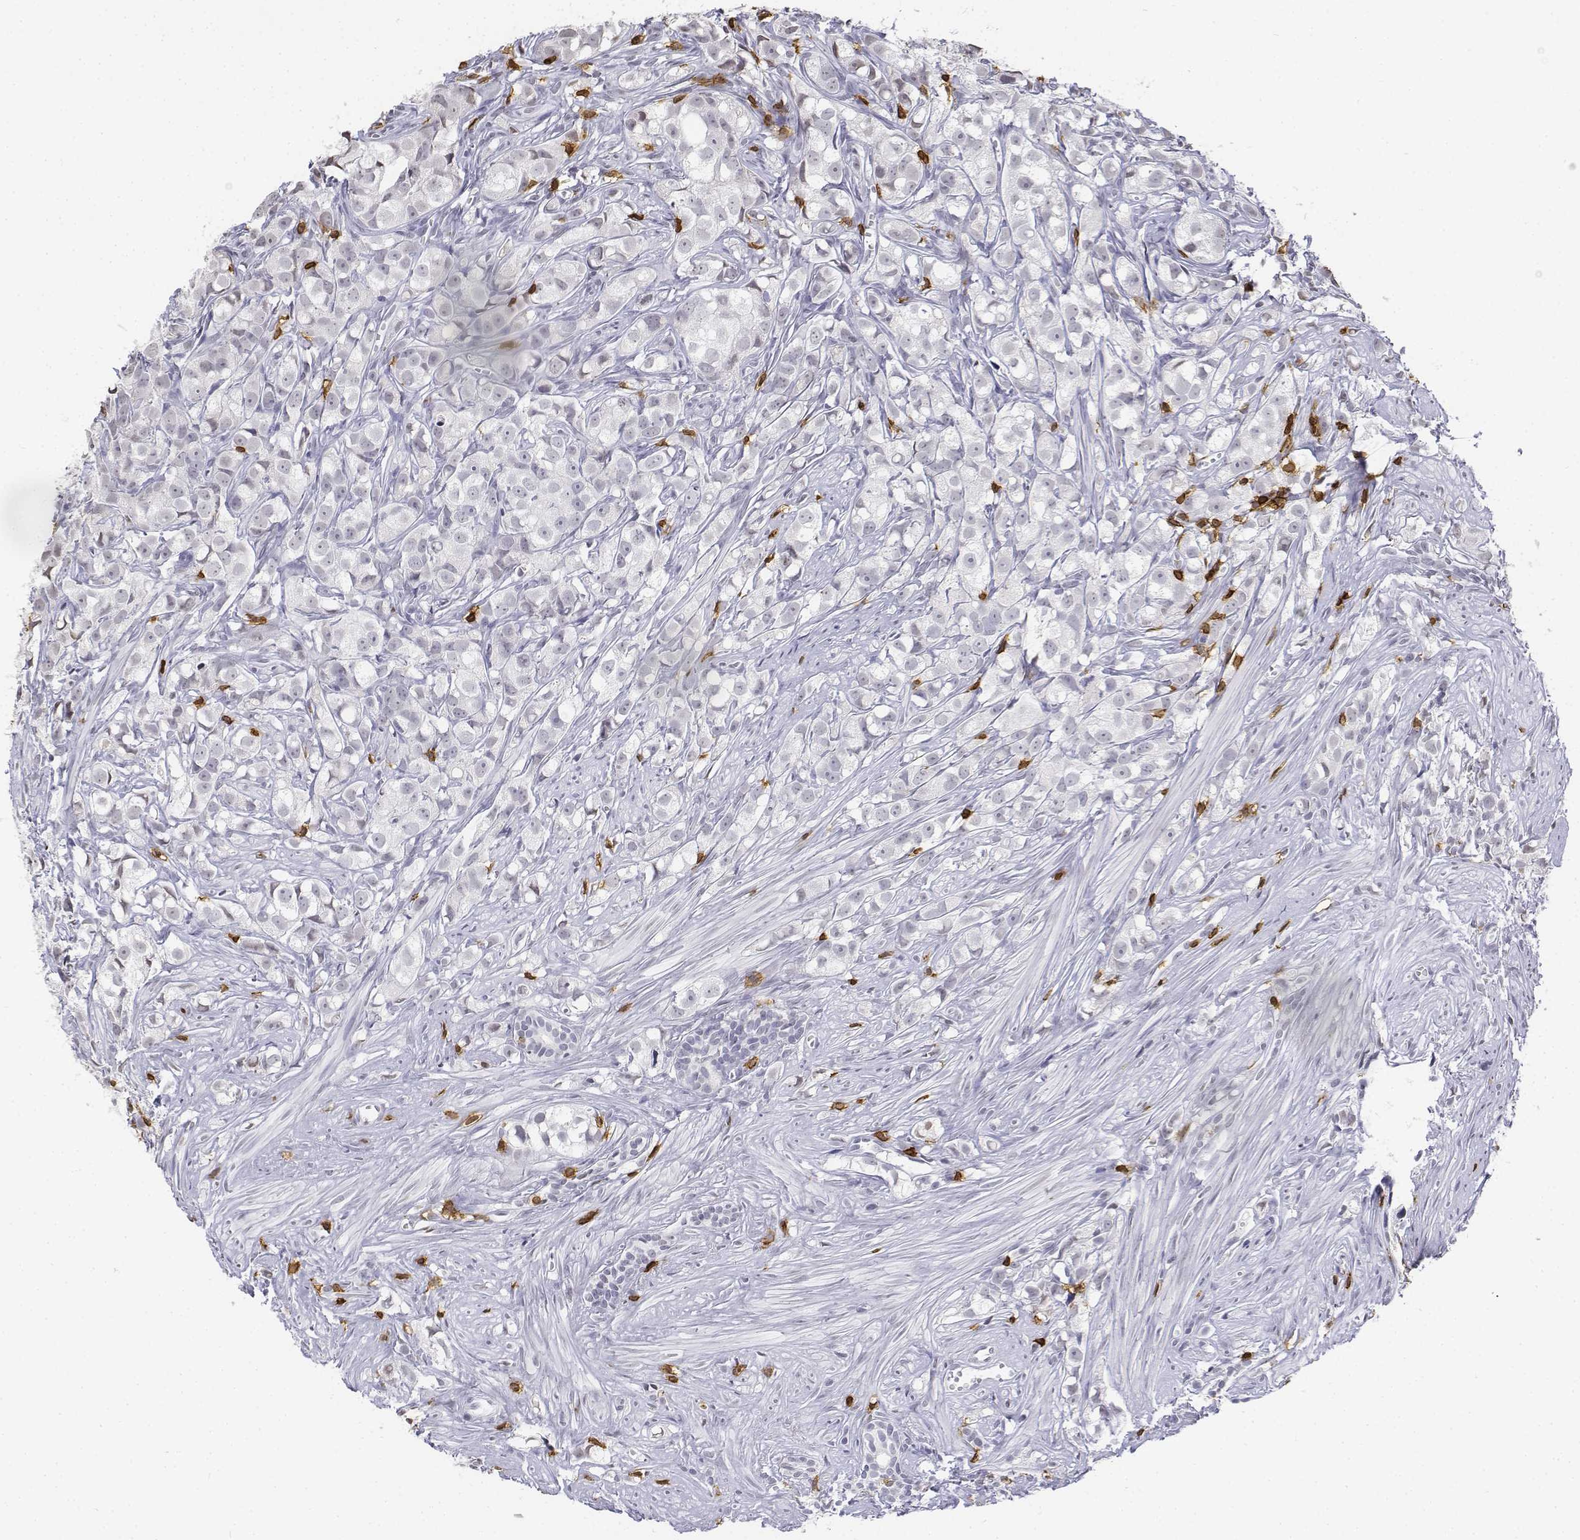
{"staining": {"intensity": "negative", "quantity": "none", "location": "none"}, "tissue": "prostate cancer", "cell_type": "Tumor cells", "image_type": "cancer", "snomed": [{"axis": "morphology", "description": "Adenocarcinoma, High grade"}, {"axis": "topography", "description": "Prostate"}], "caption": "Image shows no significant protein staining in tumor cells of prostate cancer (high-grade adenocarcinoma).", "gene": "CD3E", "patient": {"sex": "male", "age": 68}}